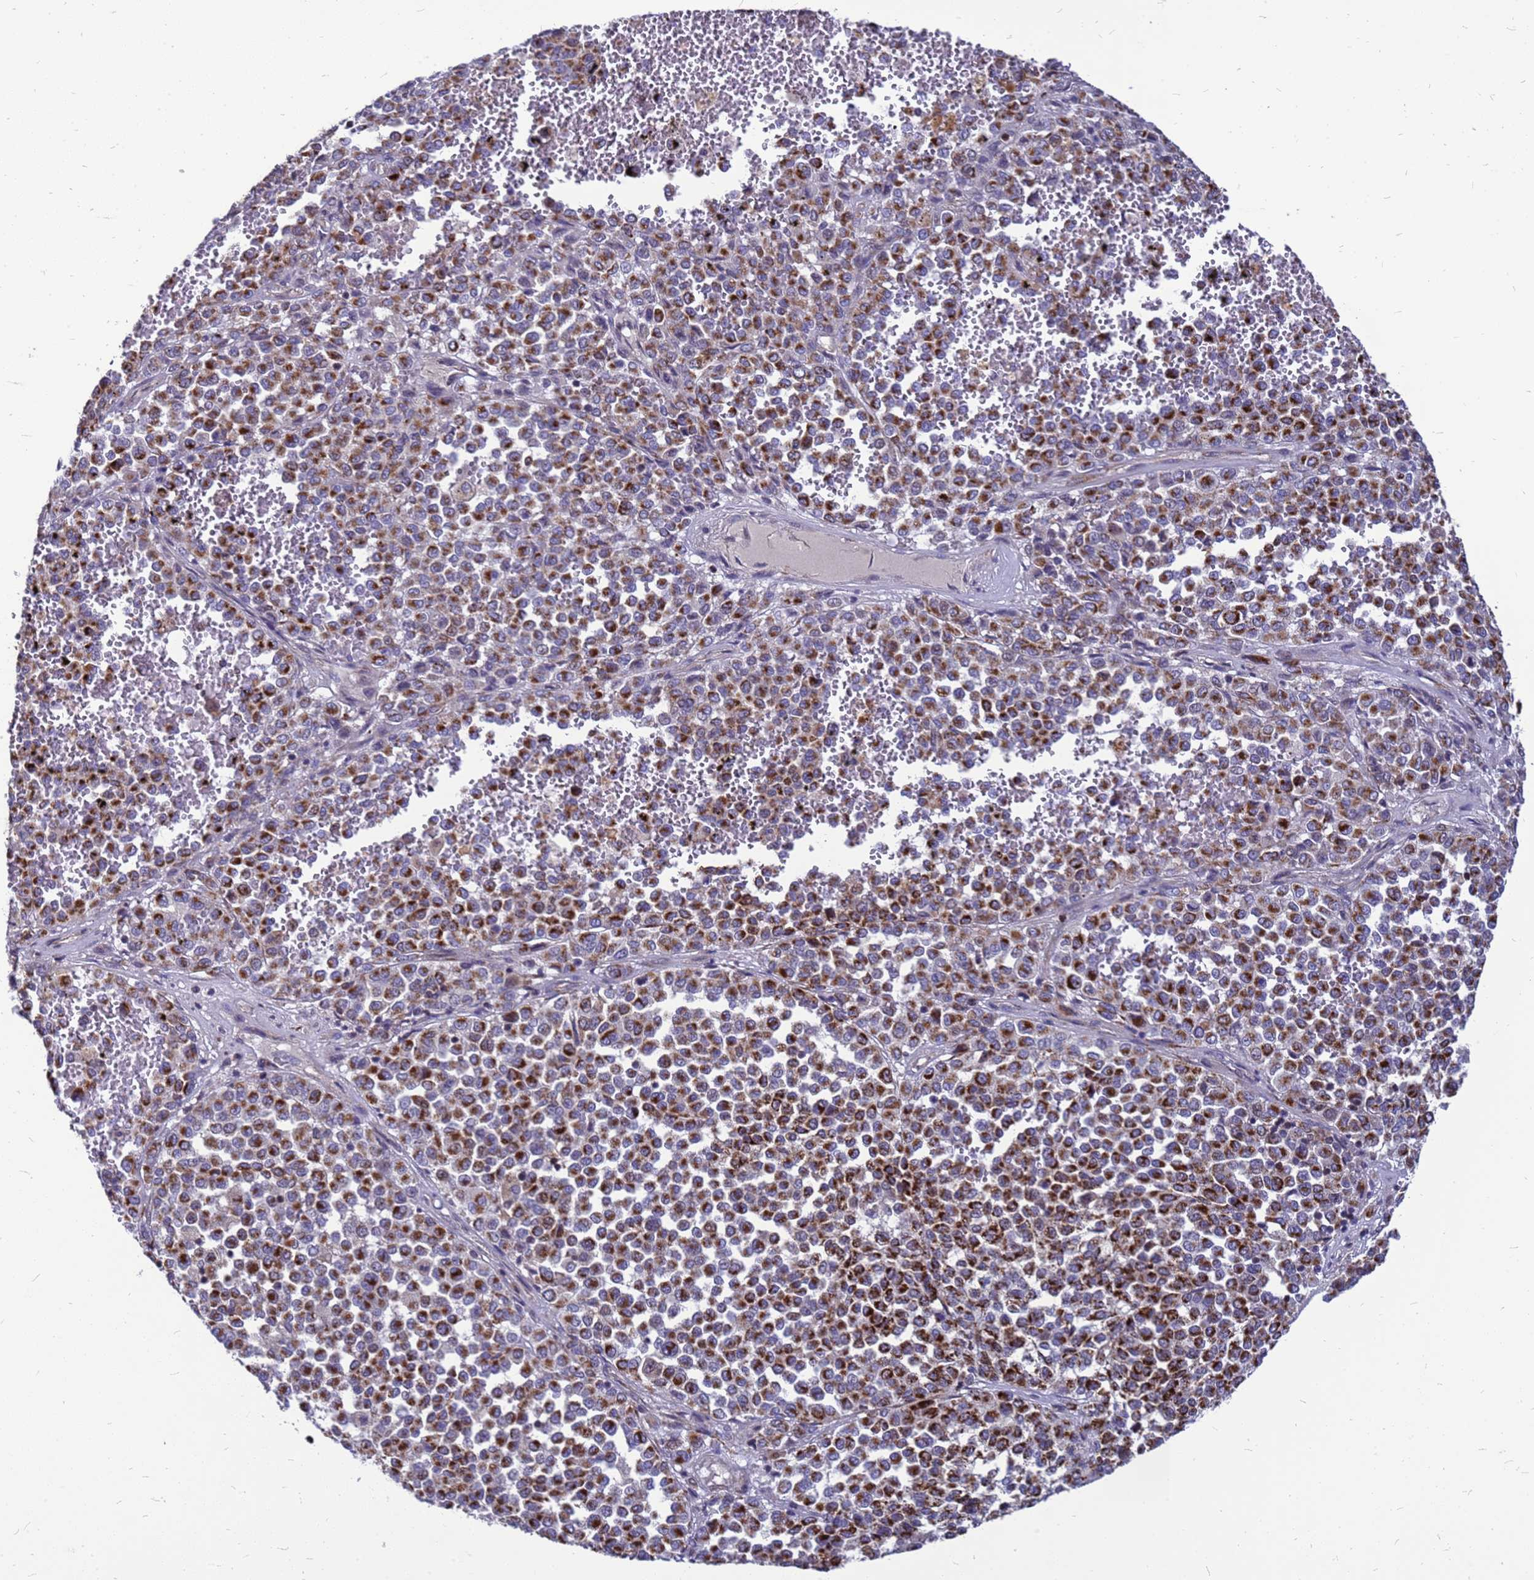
{"staining": {"intensity": "moderate", "quantity": ">75%", "location": "cytoplasmic/membranous"}, "tissue": "melanoma", "cell_type": "Tumor cells", "image_type": "cancer", "snomed": [{"axis": "morphology", "description": "Malignant melanoma, Metastatic site"}, {"axis": "topography", "description": "Pancreas"}], "caption": "There is medium levels of moderate cytoplasmic/membranous positivity in tumor cells of melanoma, as demonstrated by immunohistochemical staining (brown color).", "gene": "CMC4", "patient": {"sex": "female", "age": 30}}